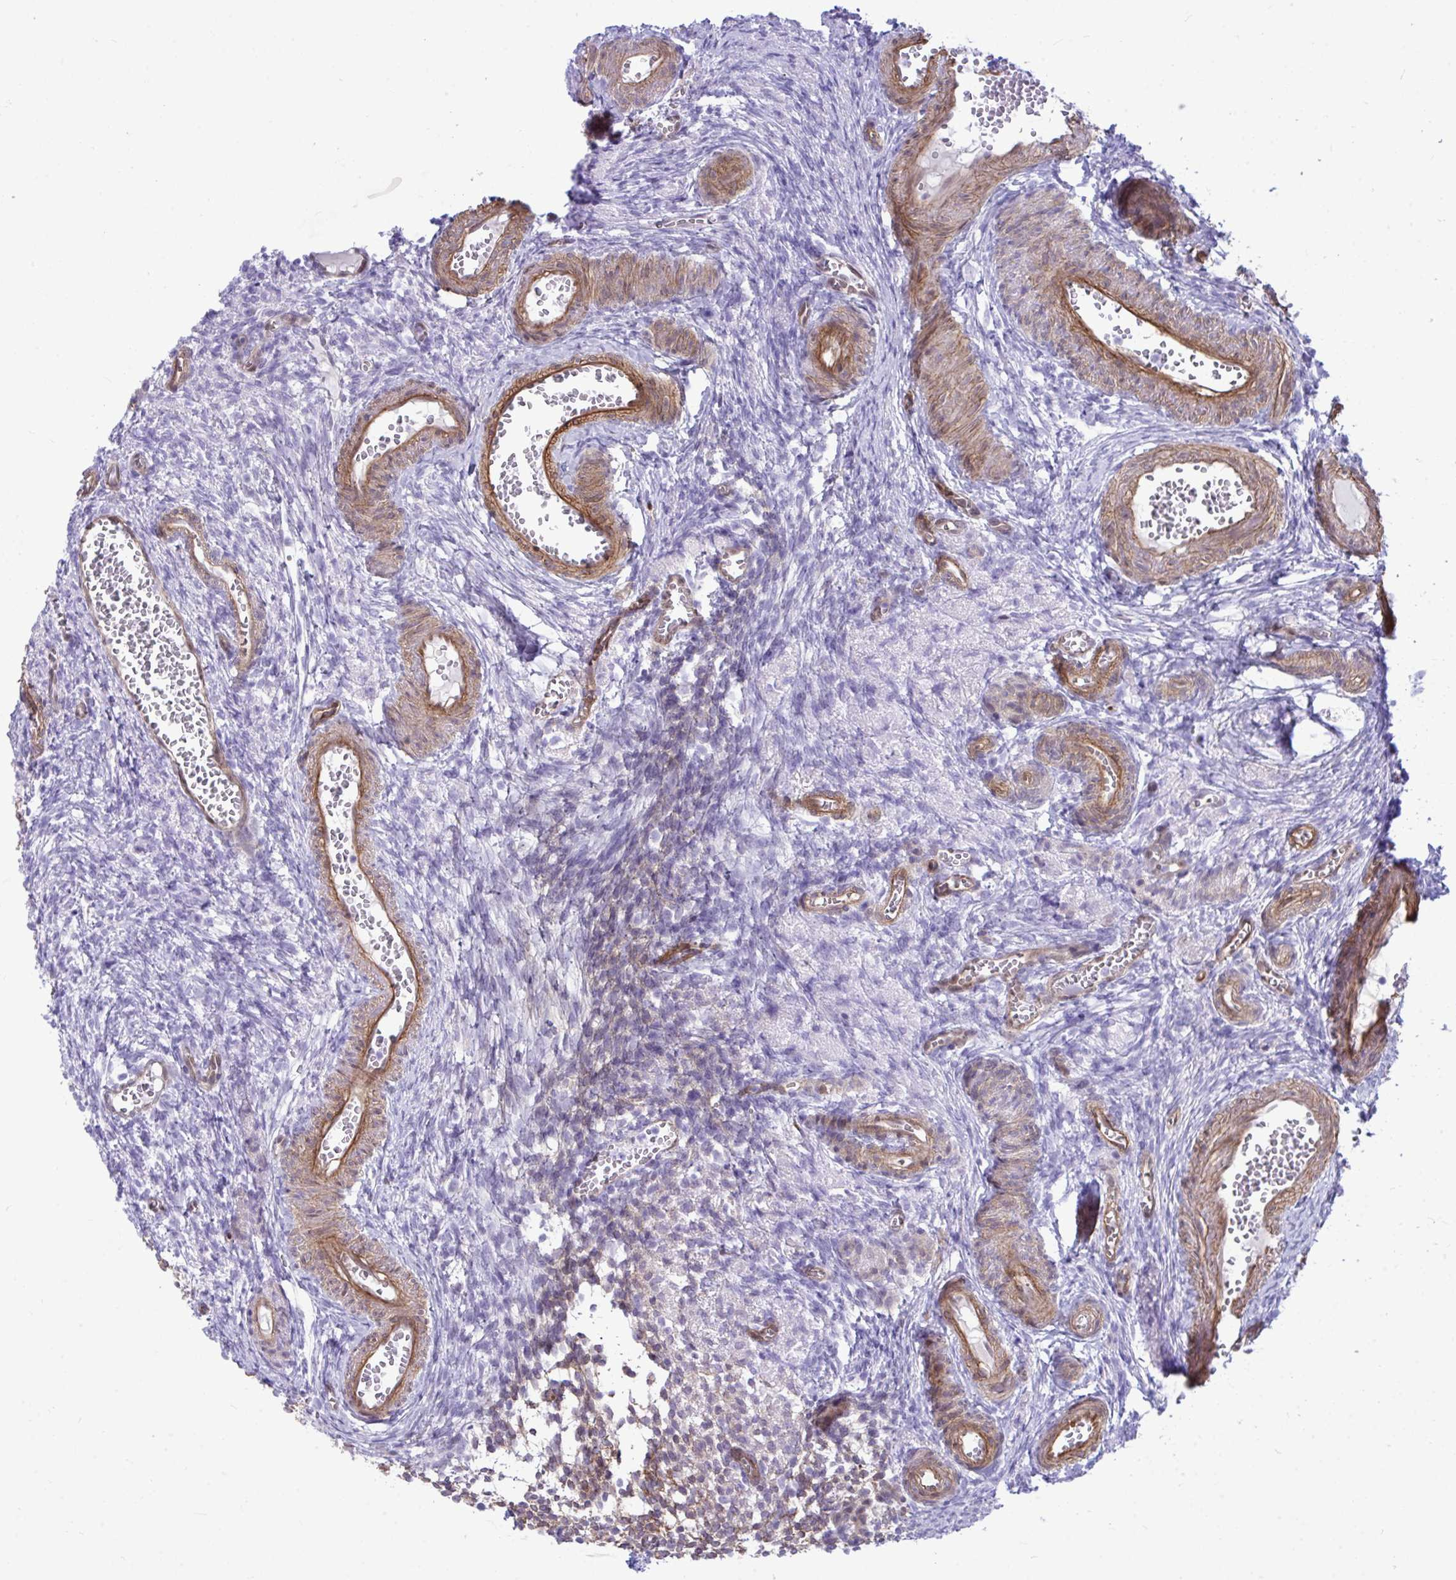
{"staining": {"intensity": "negative", "quantity": "none", "location": "none"}, "tissue": "ovary", "cell_type": "Ovarian stroma cells", "image_type": "normal", "snomed": [{"axis": "morphology", "description": "Normal tissue, NOS"}, {"axis": "topography", "description": "Ovary"}], "caption": "Immunohistochemical staining of benign ovary displays no significant expression in ovarian stroma cells.", "gene": "LIMS2", "patient": {"sex": "female", "age": 41}}